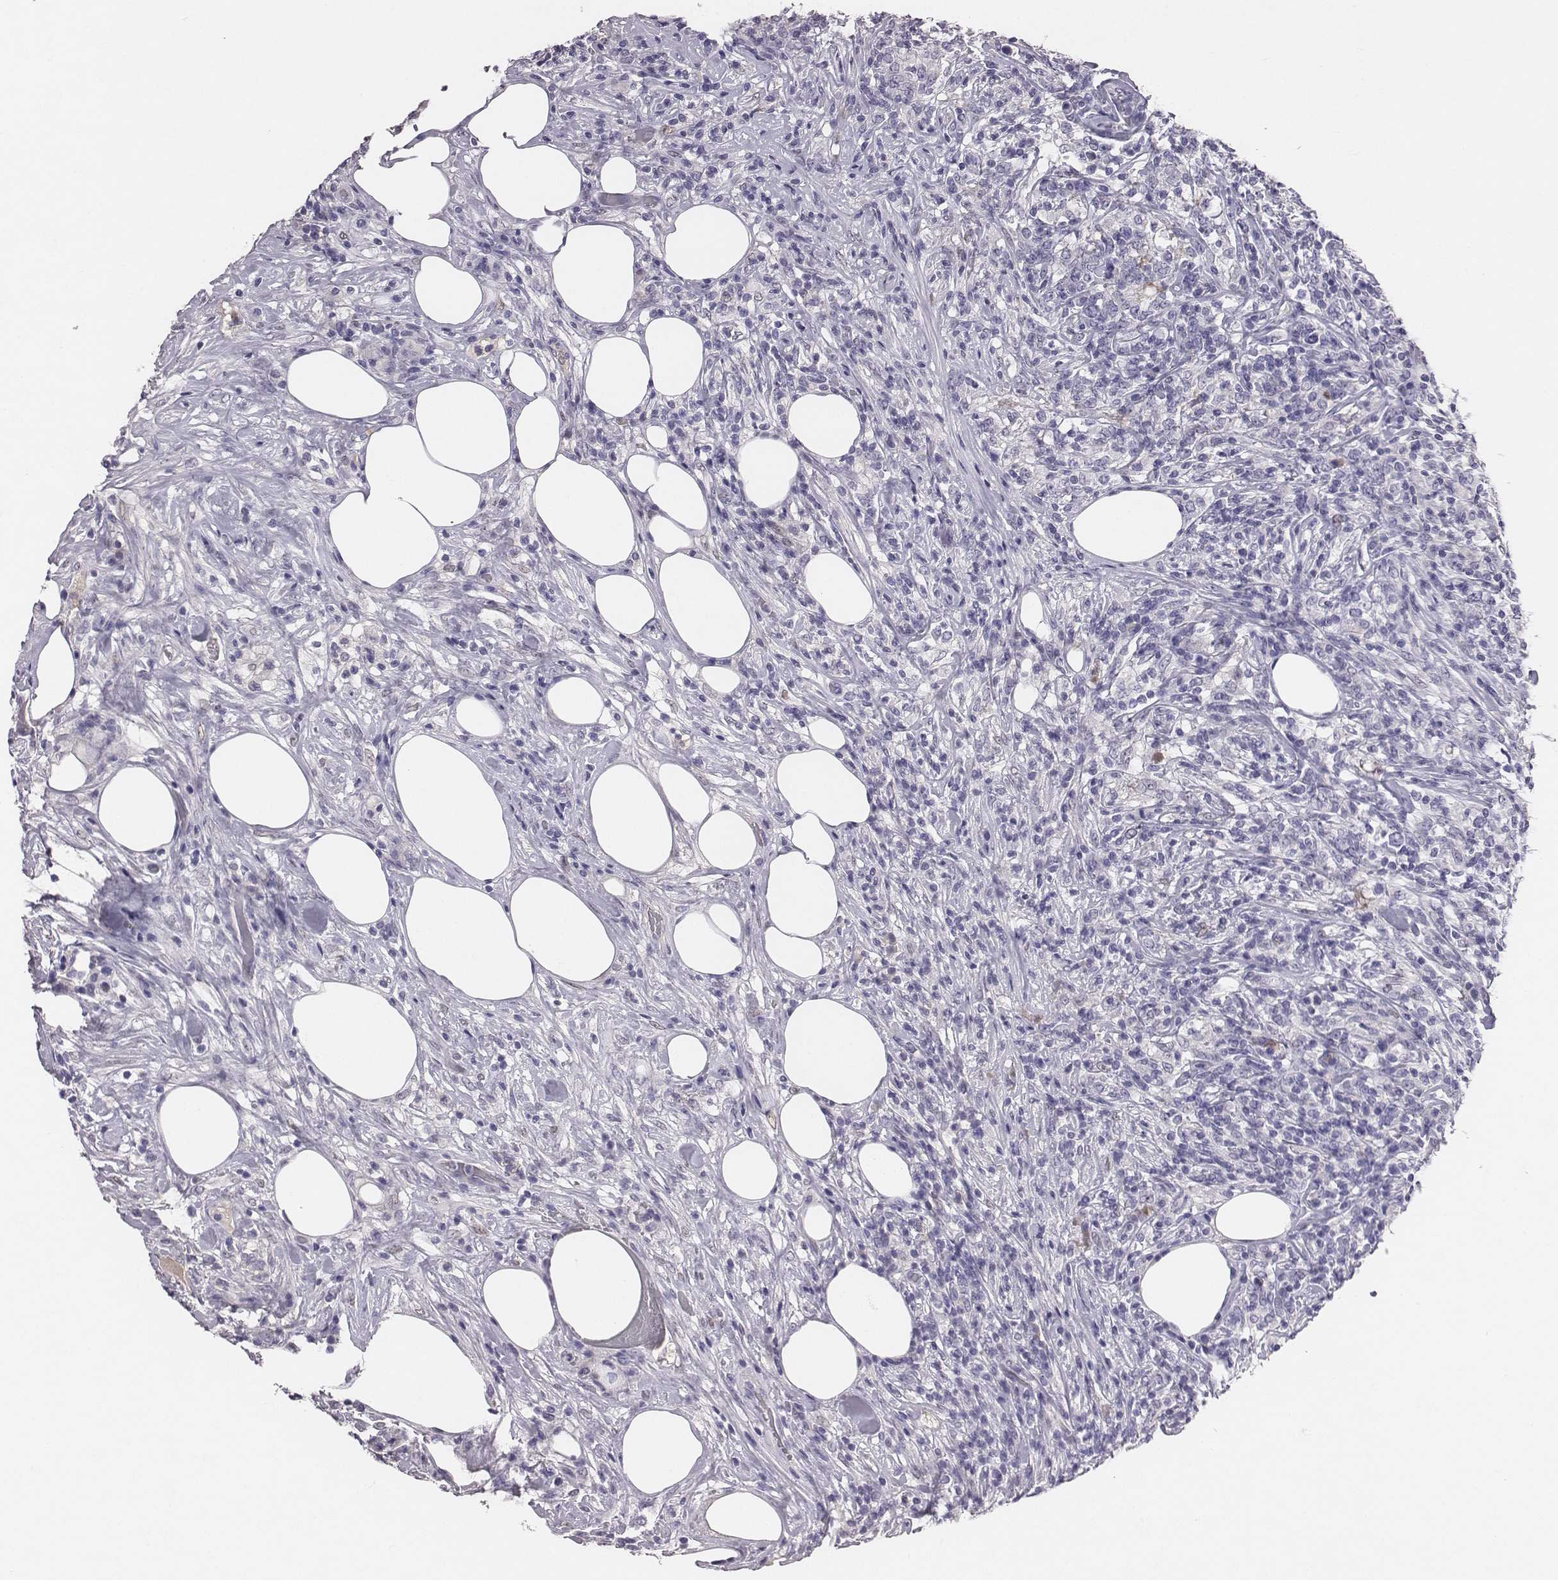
{"staining": {"intensity": "negative", "quantity": "none", "location": "none"}, "tissue": "lymphoma", "cell_type": "Tumor cells", "image_type": "cancer", "snomed": [{"axis": "morphology", "description": "Malignant lymphoma, non-Hodgkin's type, High grade"}, {"axis": "topography", "description": "Lymph node"}], "caption": "Immunohistochemistry image of lymphoma stained for a protein (brown), which shows no positivity in tumor cells.", "gene": "EN1", "patient": {"sex": "female", "age": 84}}